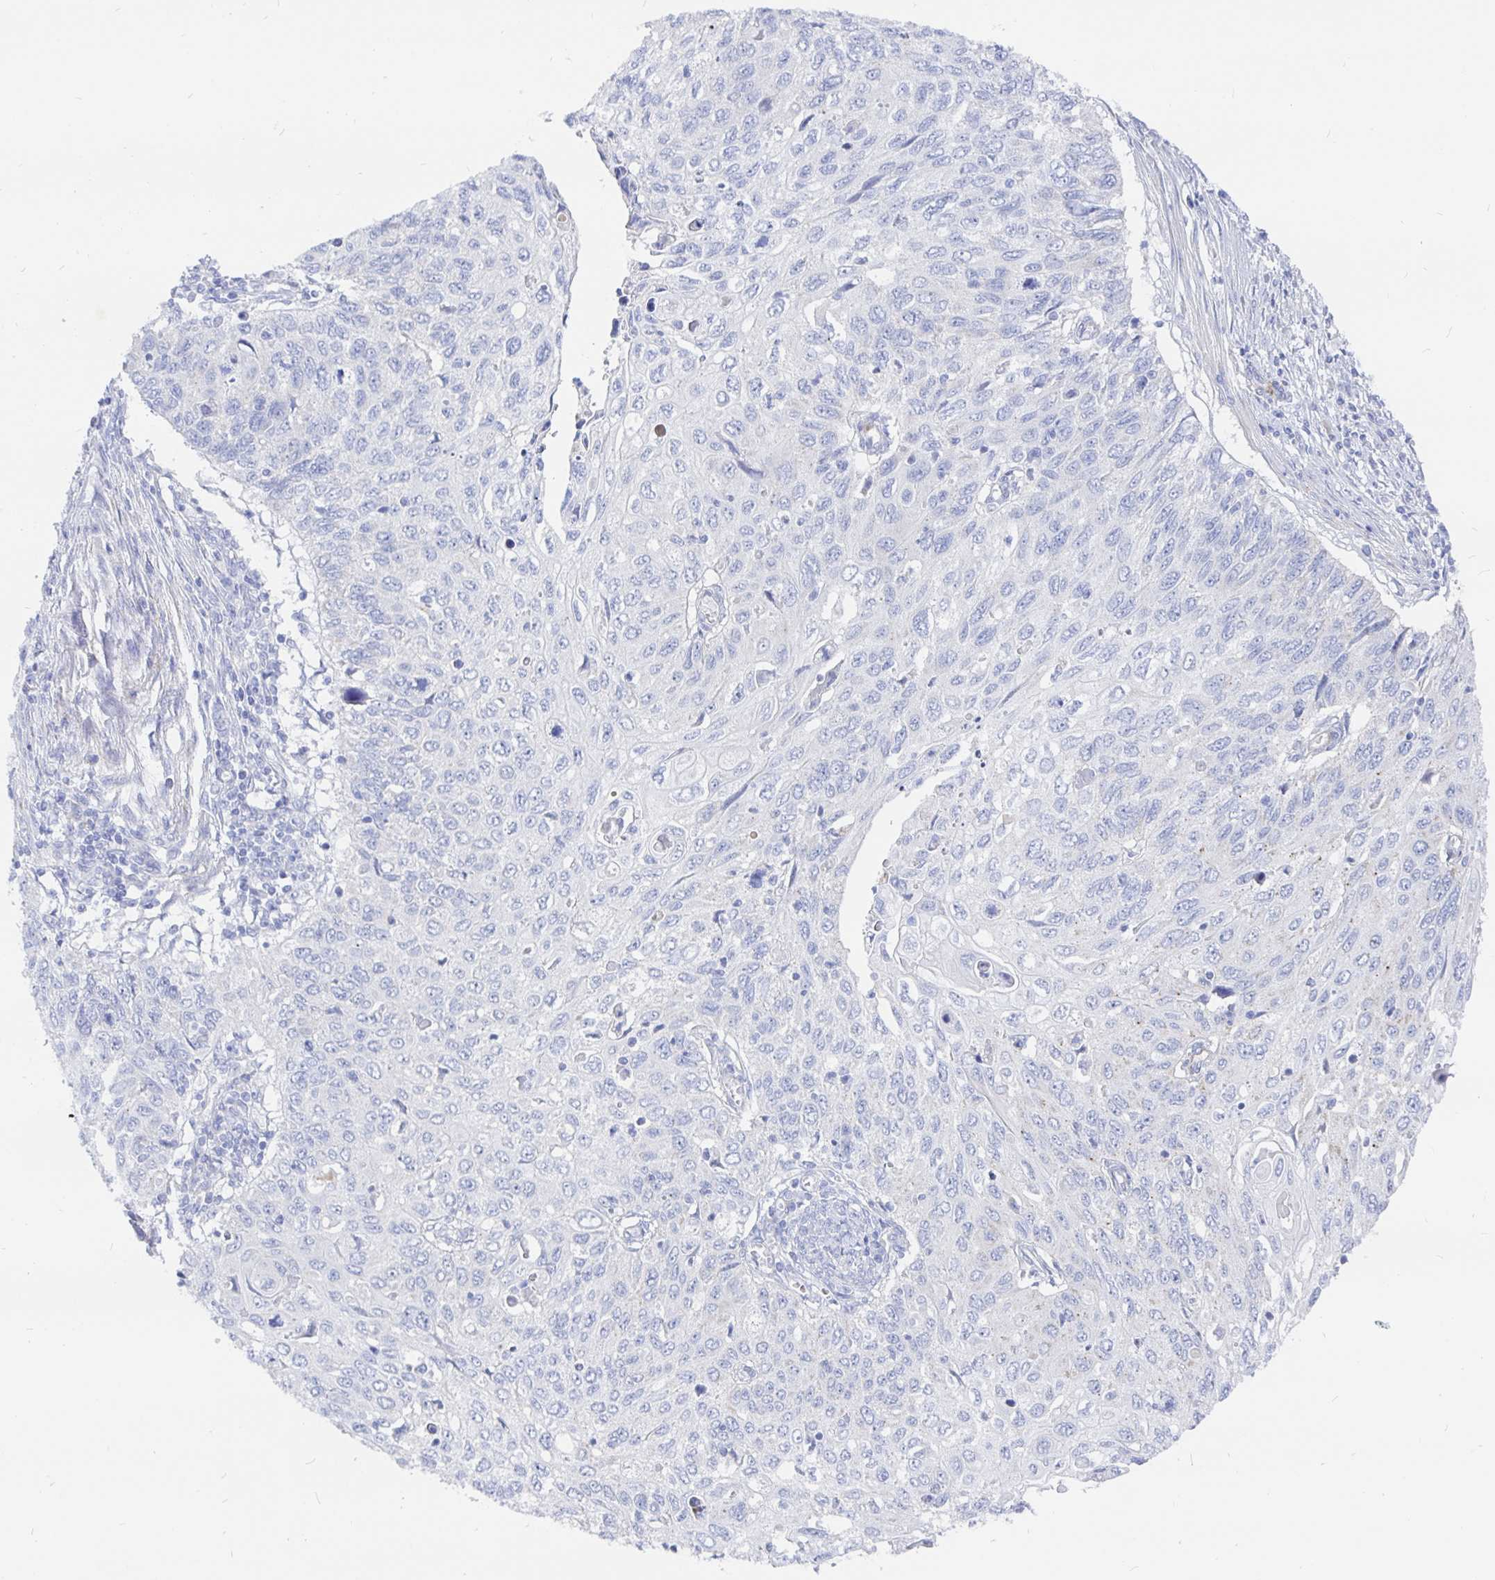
{"staining": {"intensity": "negative", "quantity": "none", "location": "none"}, "tissue": "cervical cancer", "cell_type": "Tumor cells", "image_type": "cancer", "snomed": [{"axis": "morphology", "description": "Squamous cell carcinoma, NOS"}, {"axis": "topography", "description": "Cervix"}], "caption": "A histopathology image of human squamous cell carcinoma (cervical) is negative for staining in tumor cells. (Immunohistochemistry (ihc), brightfield microscopy, high magnification).", "gene": "COX16", "patient": {"sex": "female", "age": 70}}